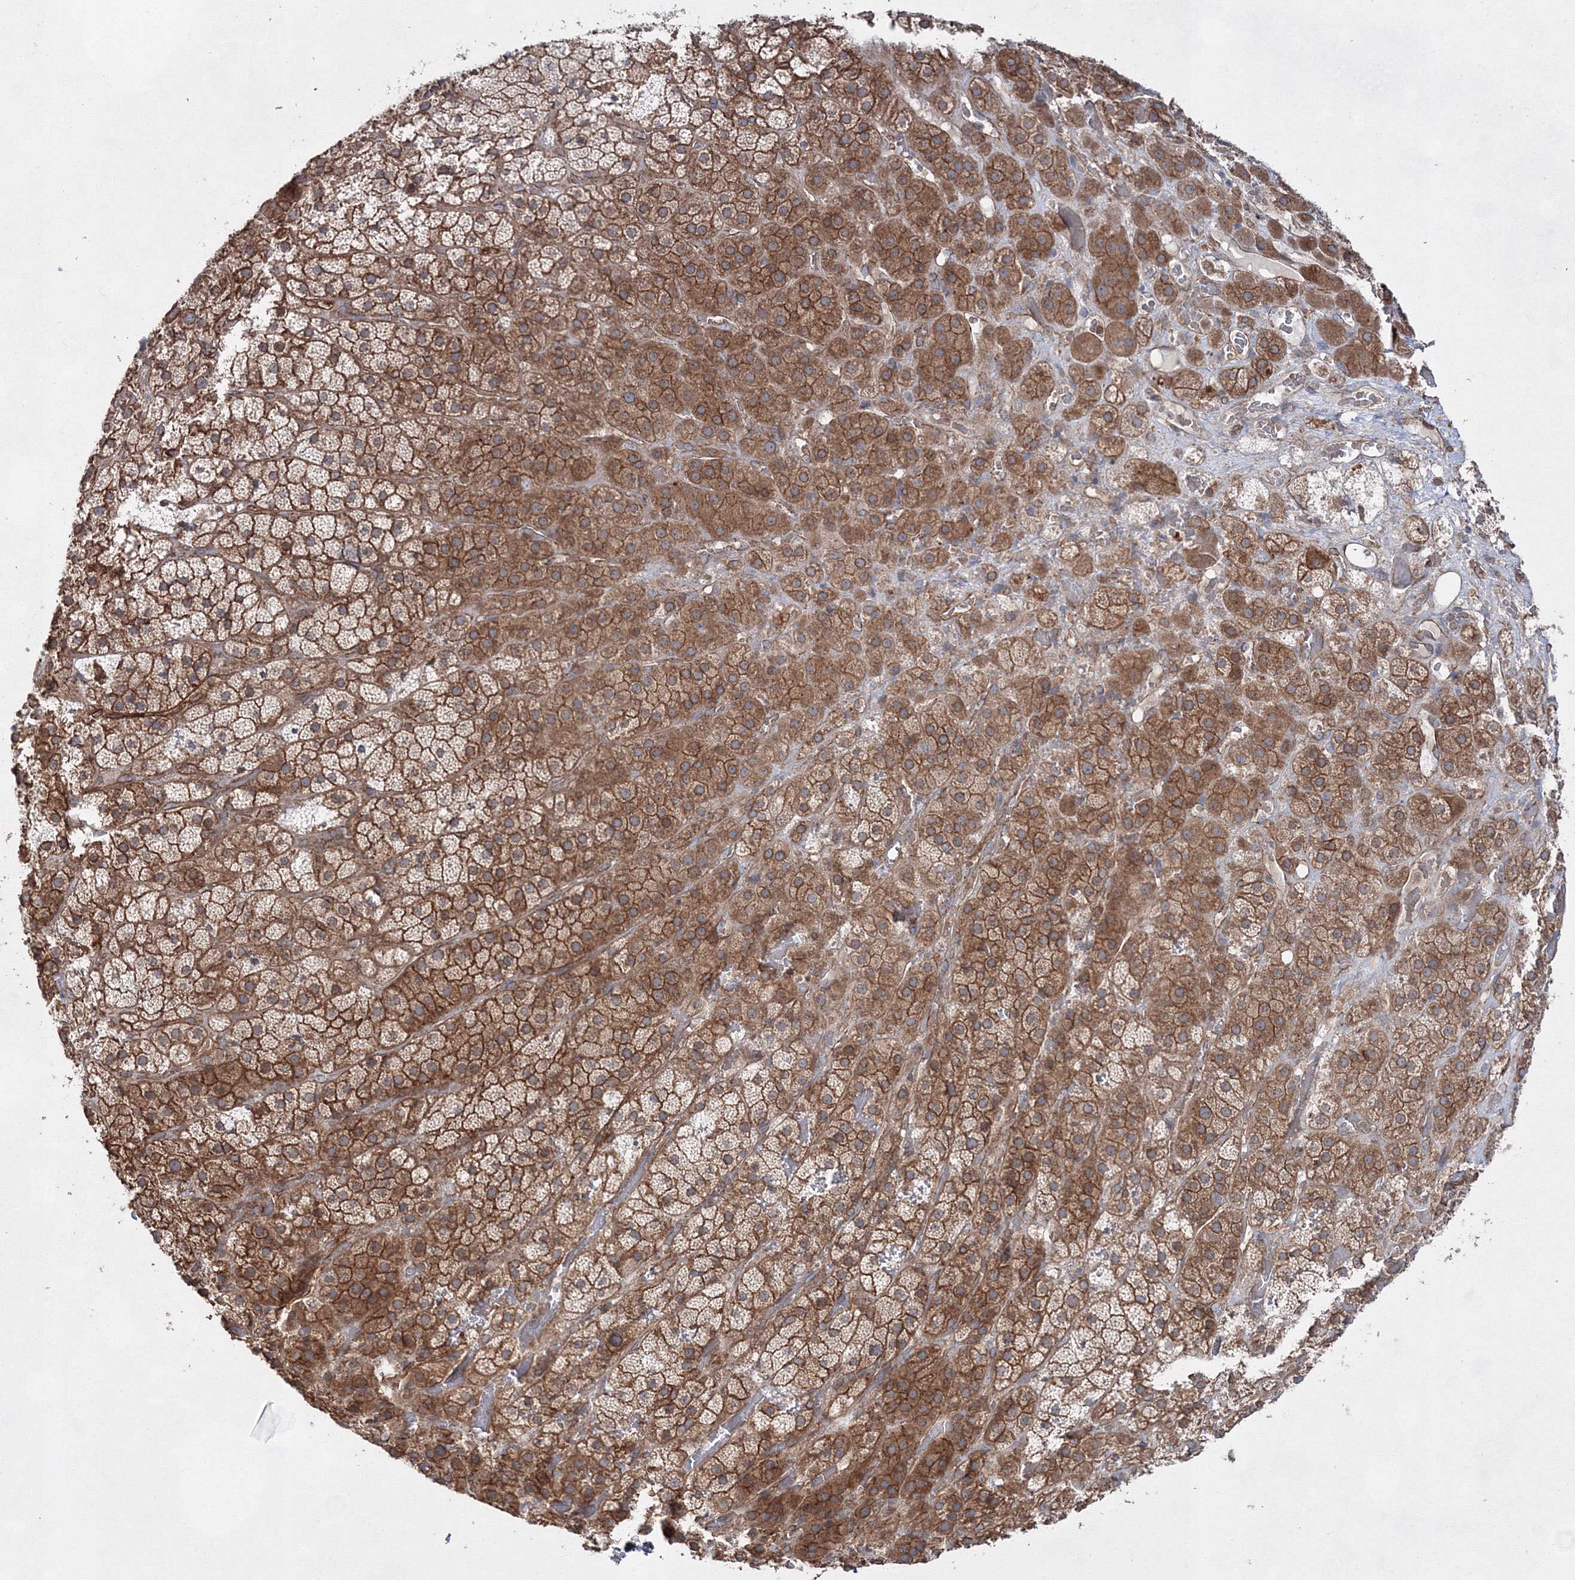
{"staining": {"intensity": "strong", "quantity": ">75%", "location": "cytoplasmic/membranous"}, "tissue": "adrenal gland", "cell_type": "Glandular cells", "image_type": "normal", "snomed": [{"axis": "morphology", "description": "Normal tissue, NOS"}, {"axis": "topography", "description": "Adrenal gland"}], "caption": "Strong cytoplasmic/membranous protein expression is seen in about >75% of glandular cells in adrenal gland. (DAB IHC, brown staining for protein, blue staining for nuclei).", "gene": "EXOC6", "patient": {"sex": "male", "age": 57}}